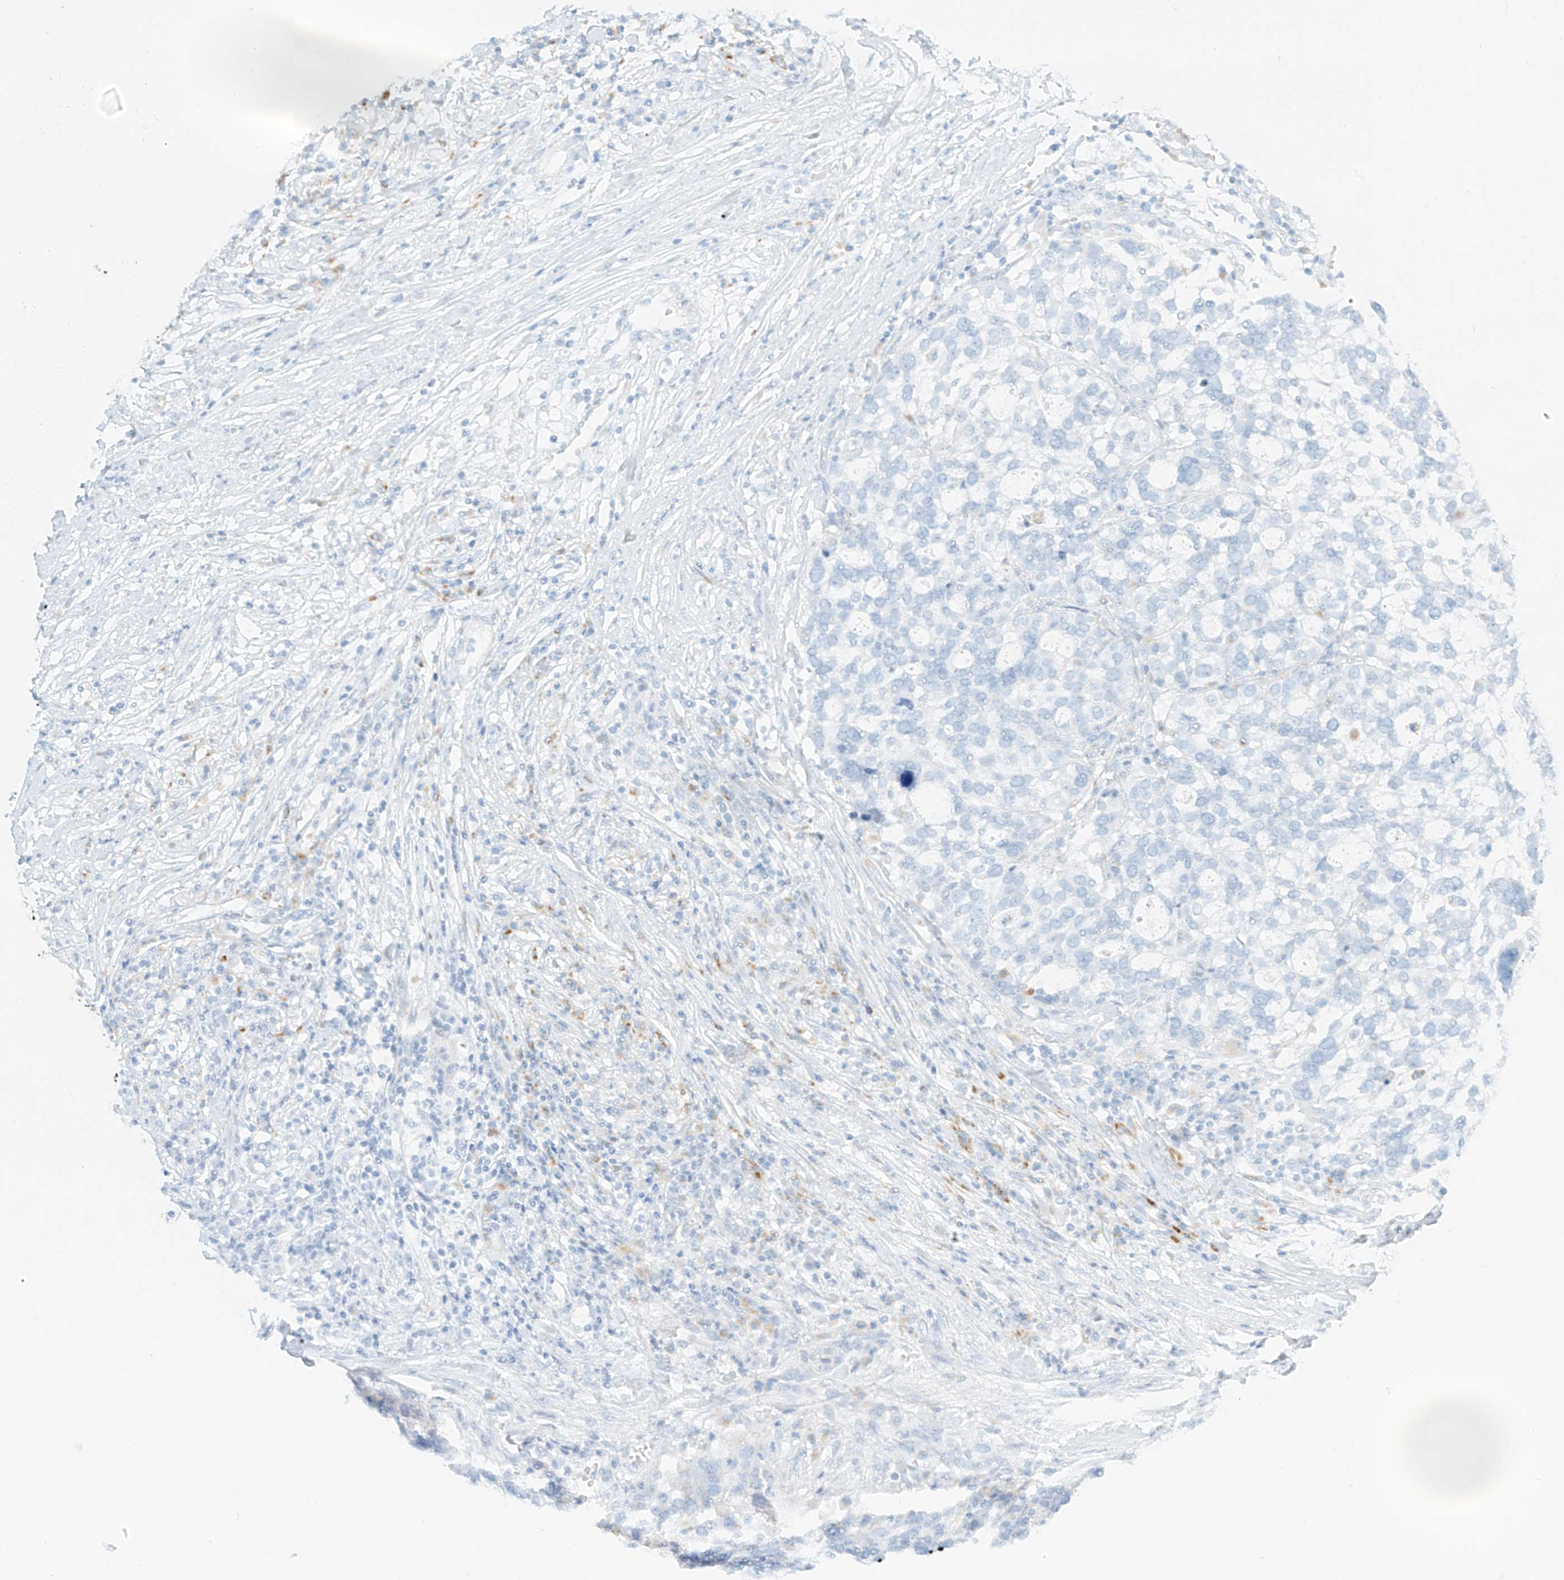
{"staining": {"intensity": "negative", "quantity": "none", "location": "none"}, "tissue": "ovarian cancer", "cell_type": "Tumor cells", "image_type": "cancer", "snomed": [{"axis": "morphology", "description": "Cystadenocarcinoma, serous, NOS"}, {"axis": "topography", "description": "Ovary"}], "caption": "IHC micrograph of neoplastic tissue: human ovarian cancer stained with DAB (3,3'-diaminobenzidine) exhibits no significant protein expression in tumor cells.", "gene": "SLC35F6", "patient": {"sex": "female", "age": 59}}